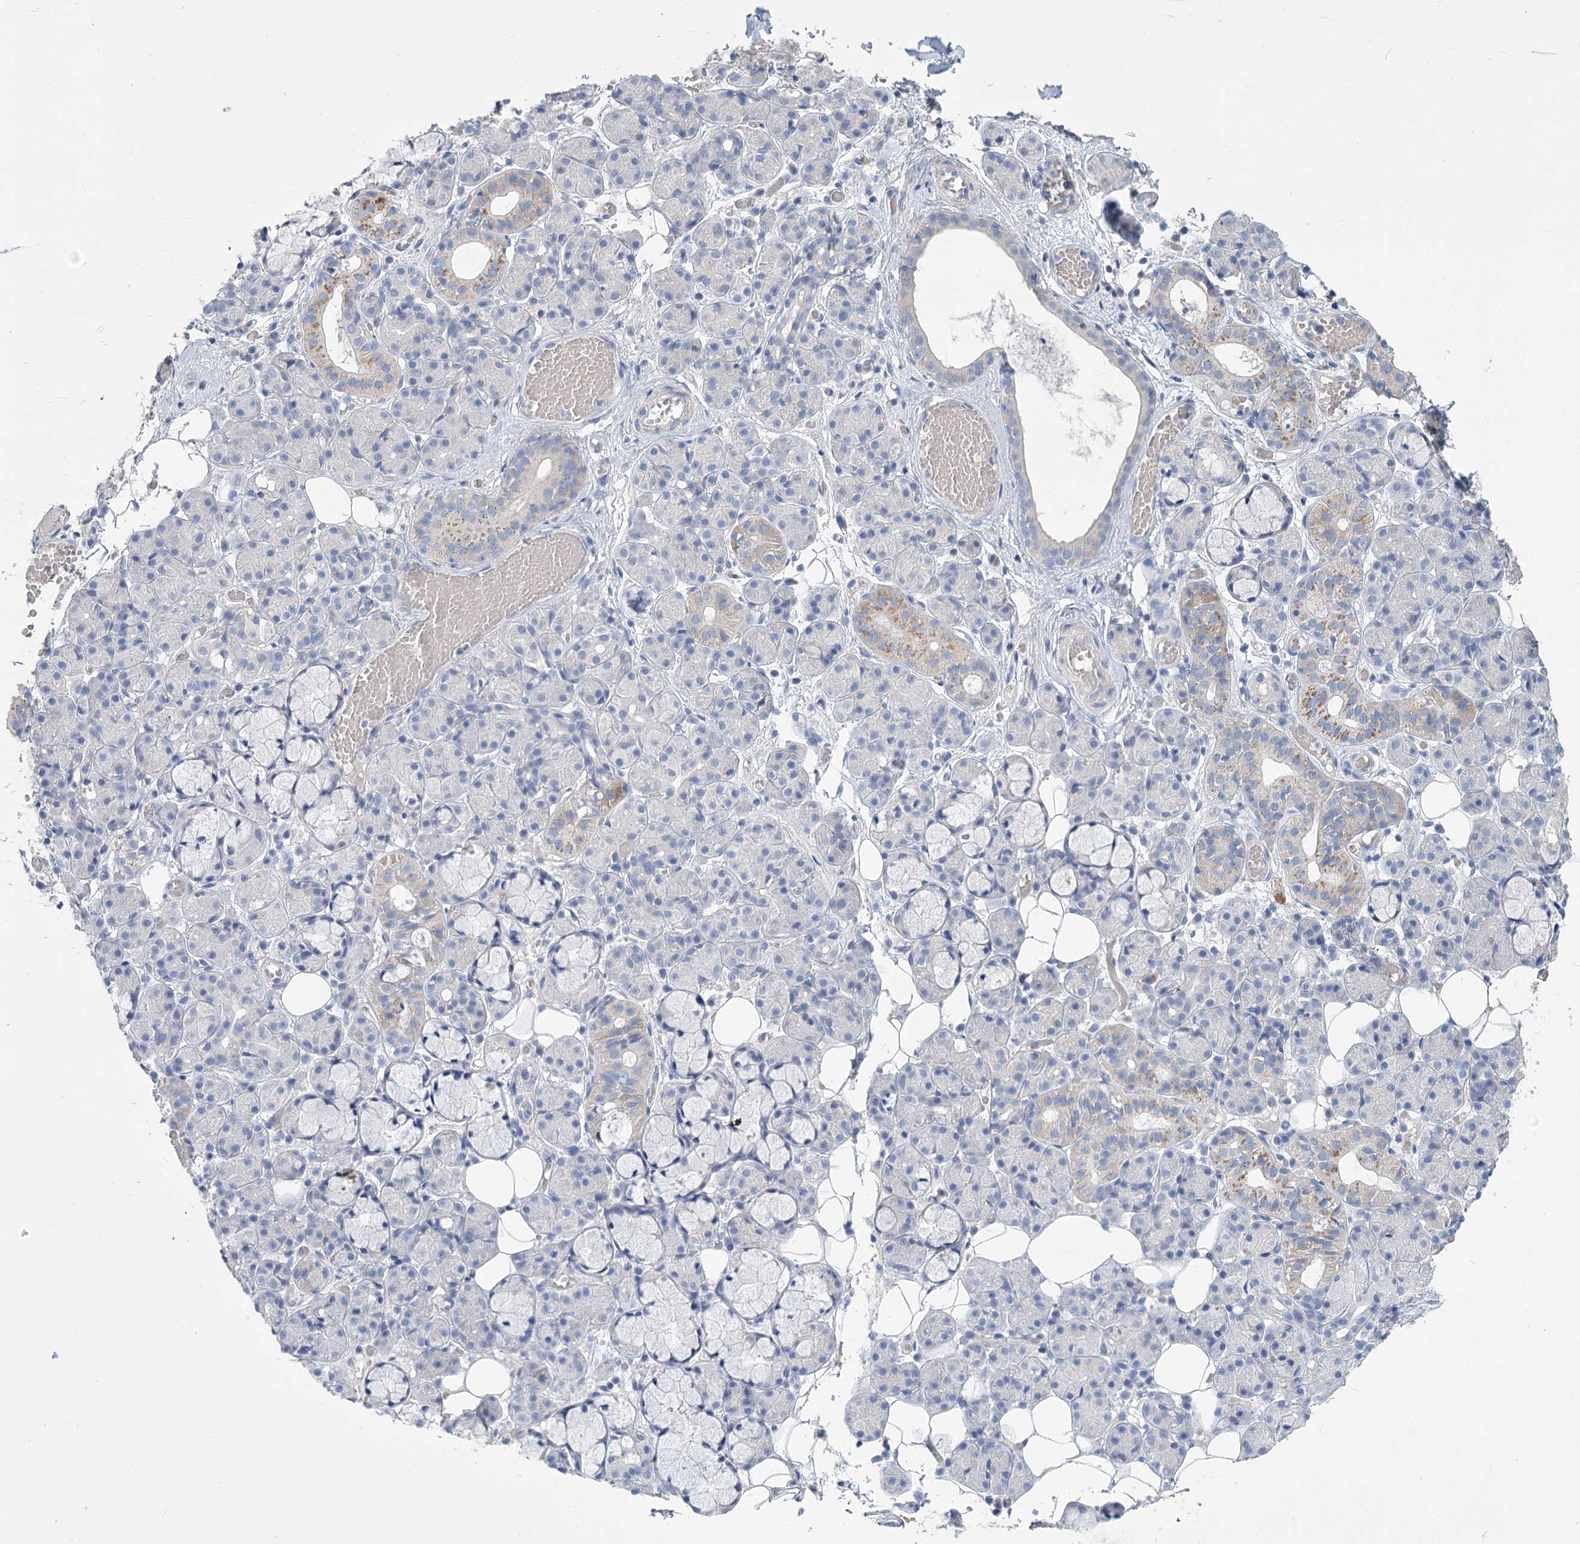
{"staining": {"intensity": "weak", "quantity": "<25%", "location": "cytoplasmic/membranous"}, "tissue": "salivary gland", "cell_type": "Glandular cells", "image_type": "normal", "snomed": [{"axis": "morphology", "description": "Normal tissue, NOS"}, {"axis": "topography", "description": "Salivary gland"}], "caption": "This photomicrograph is of benign salivary gland stained with IHC to label a protein in brown with the nuclei are counter-stained blue. There is no positivity in glandular cells.", "gene": "SLC9A3", "patient": {"sex": "male", "age": 63}}